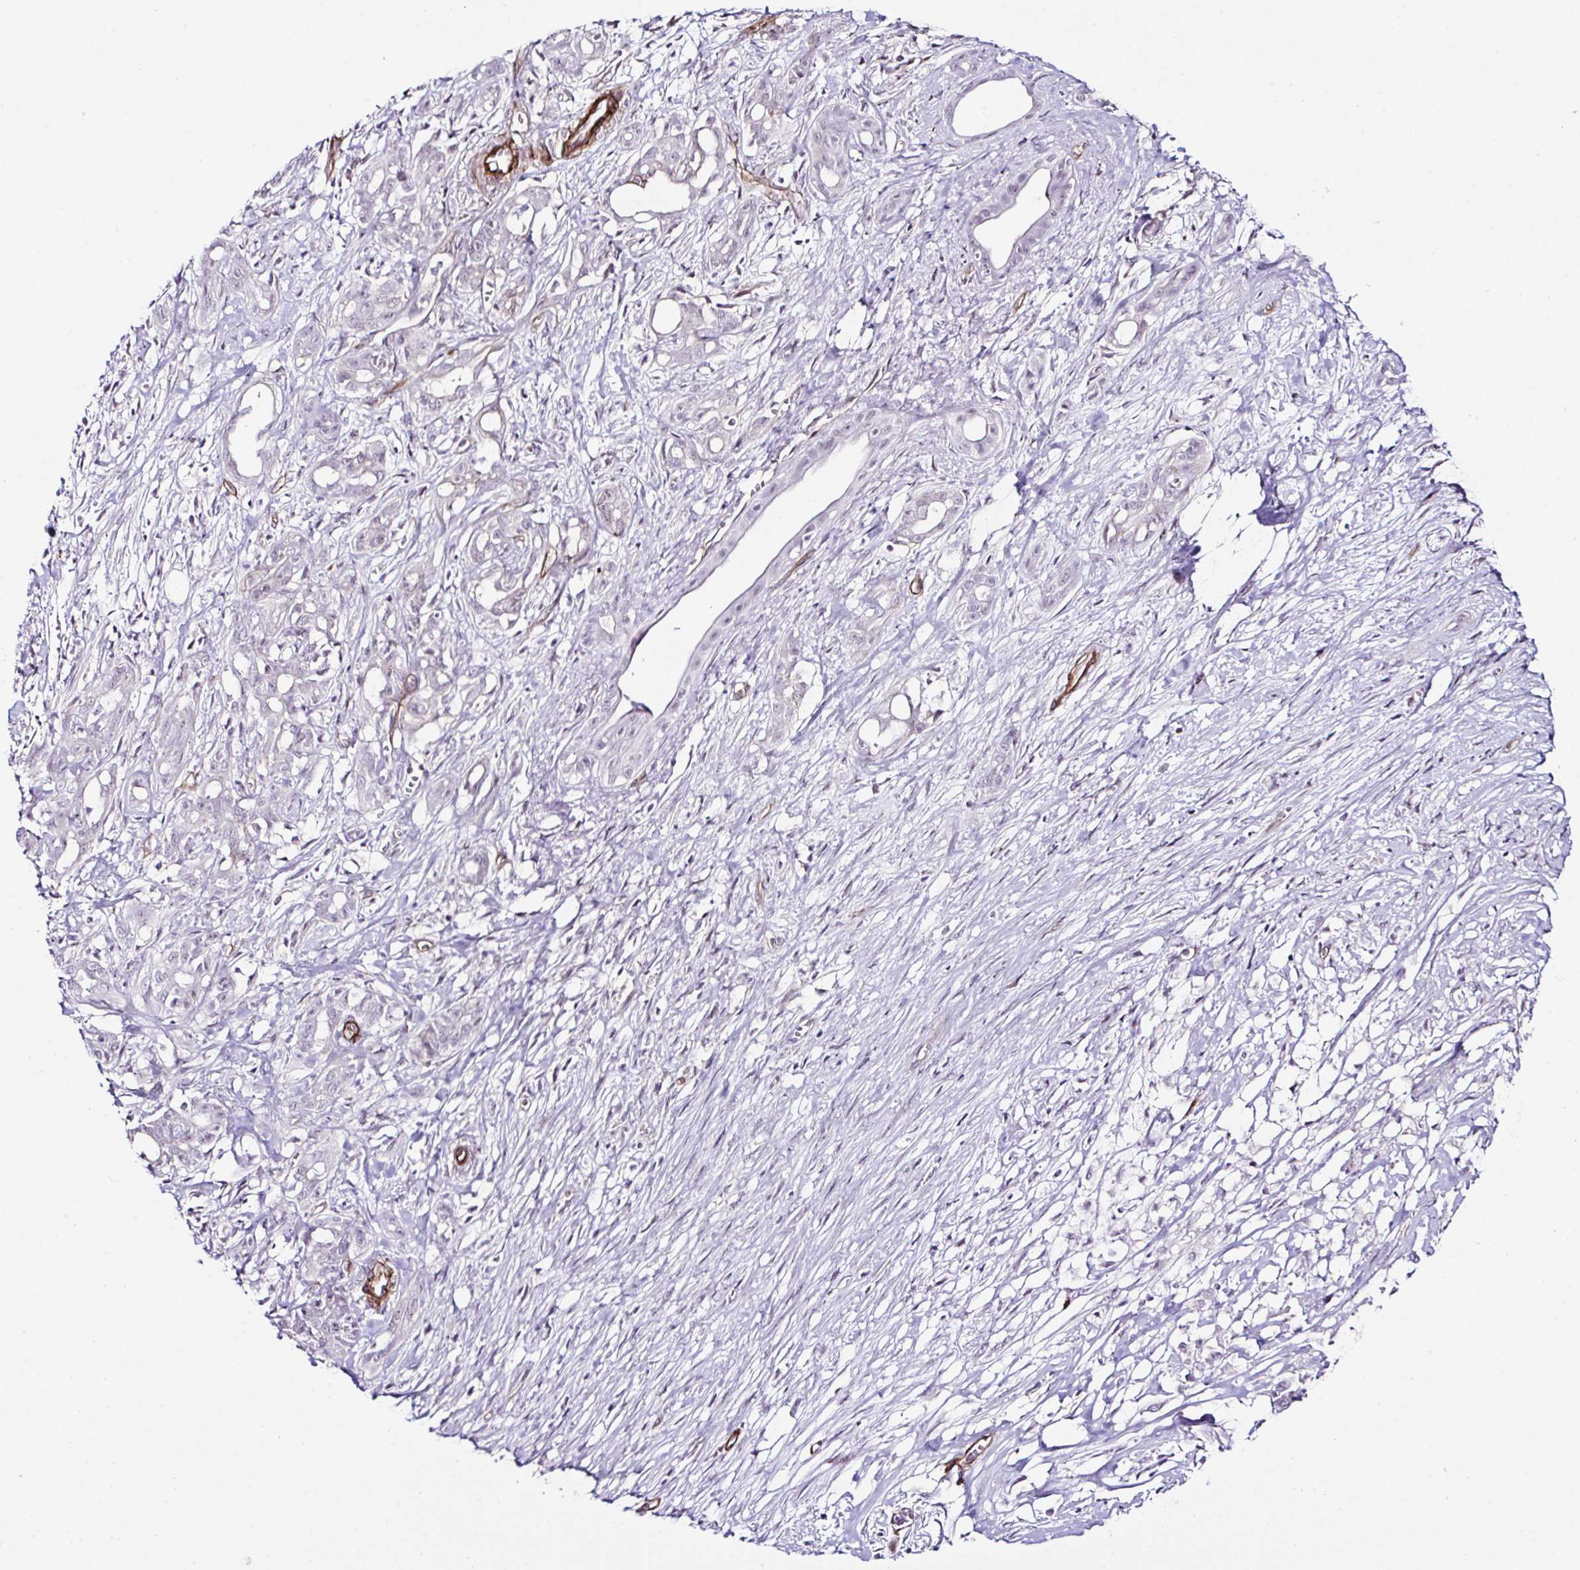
{"staining": {"intensity": "negative", "quantity": "none", "location": "none"}, "tissue": "pancreatic cancer", "cell_type": "Tumor cells", "image_type": "cancer", "snomed": [{"axis": "morphology", "description": "Adenocarcinoma, NOS"}, {"axis": "topography", "description": "Pancreas"}], "caption": "The photomicrograph exhibits no staining of tumor cells in pancreatic adenocarcinoma.", "gene": "FBXO34", "patient": {"sex": "male", "age": 61}}